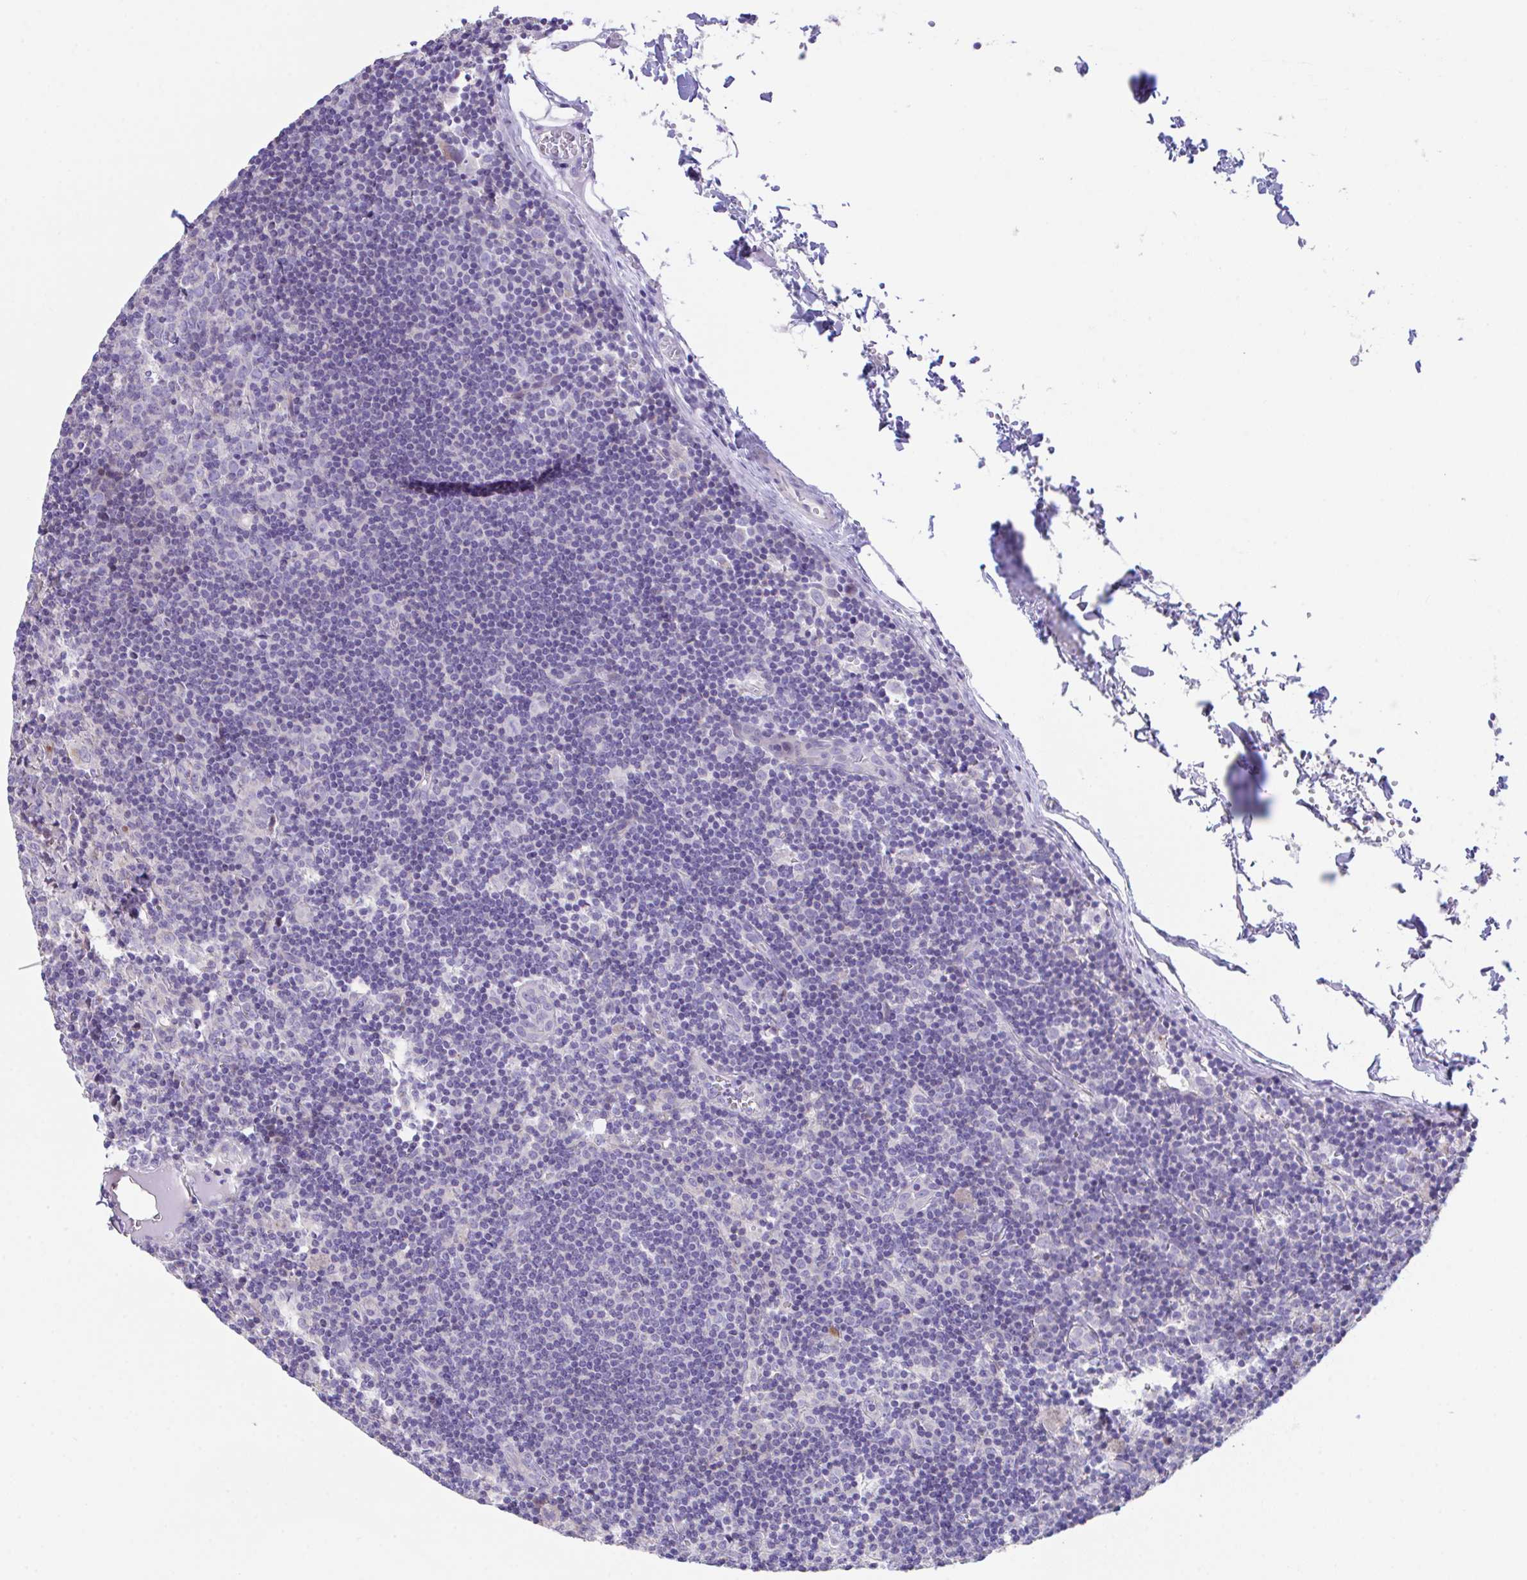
{"staining": {"intensity": "negative", "quantity": "none", "location": "none"}, "tissue": "lymph node", "cell_type": "Germinal center cells", "image_type": "normal", "snomed": [{"axis": "morphology", "description": "Normal tissue, NOS"}, {"axis": "topography", "description": "Lymph node"}], "caption": "Immunohistochemical staining of benign human lymph node exhibits no significant staining in germinal center cells.", "gene": "SLC16A6", "patient": {"sex": "female", "age": 45}}